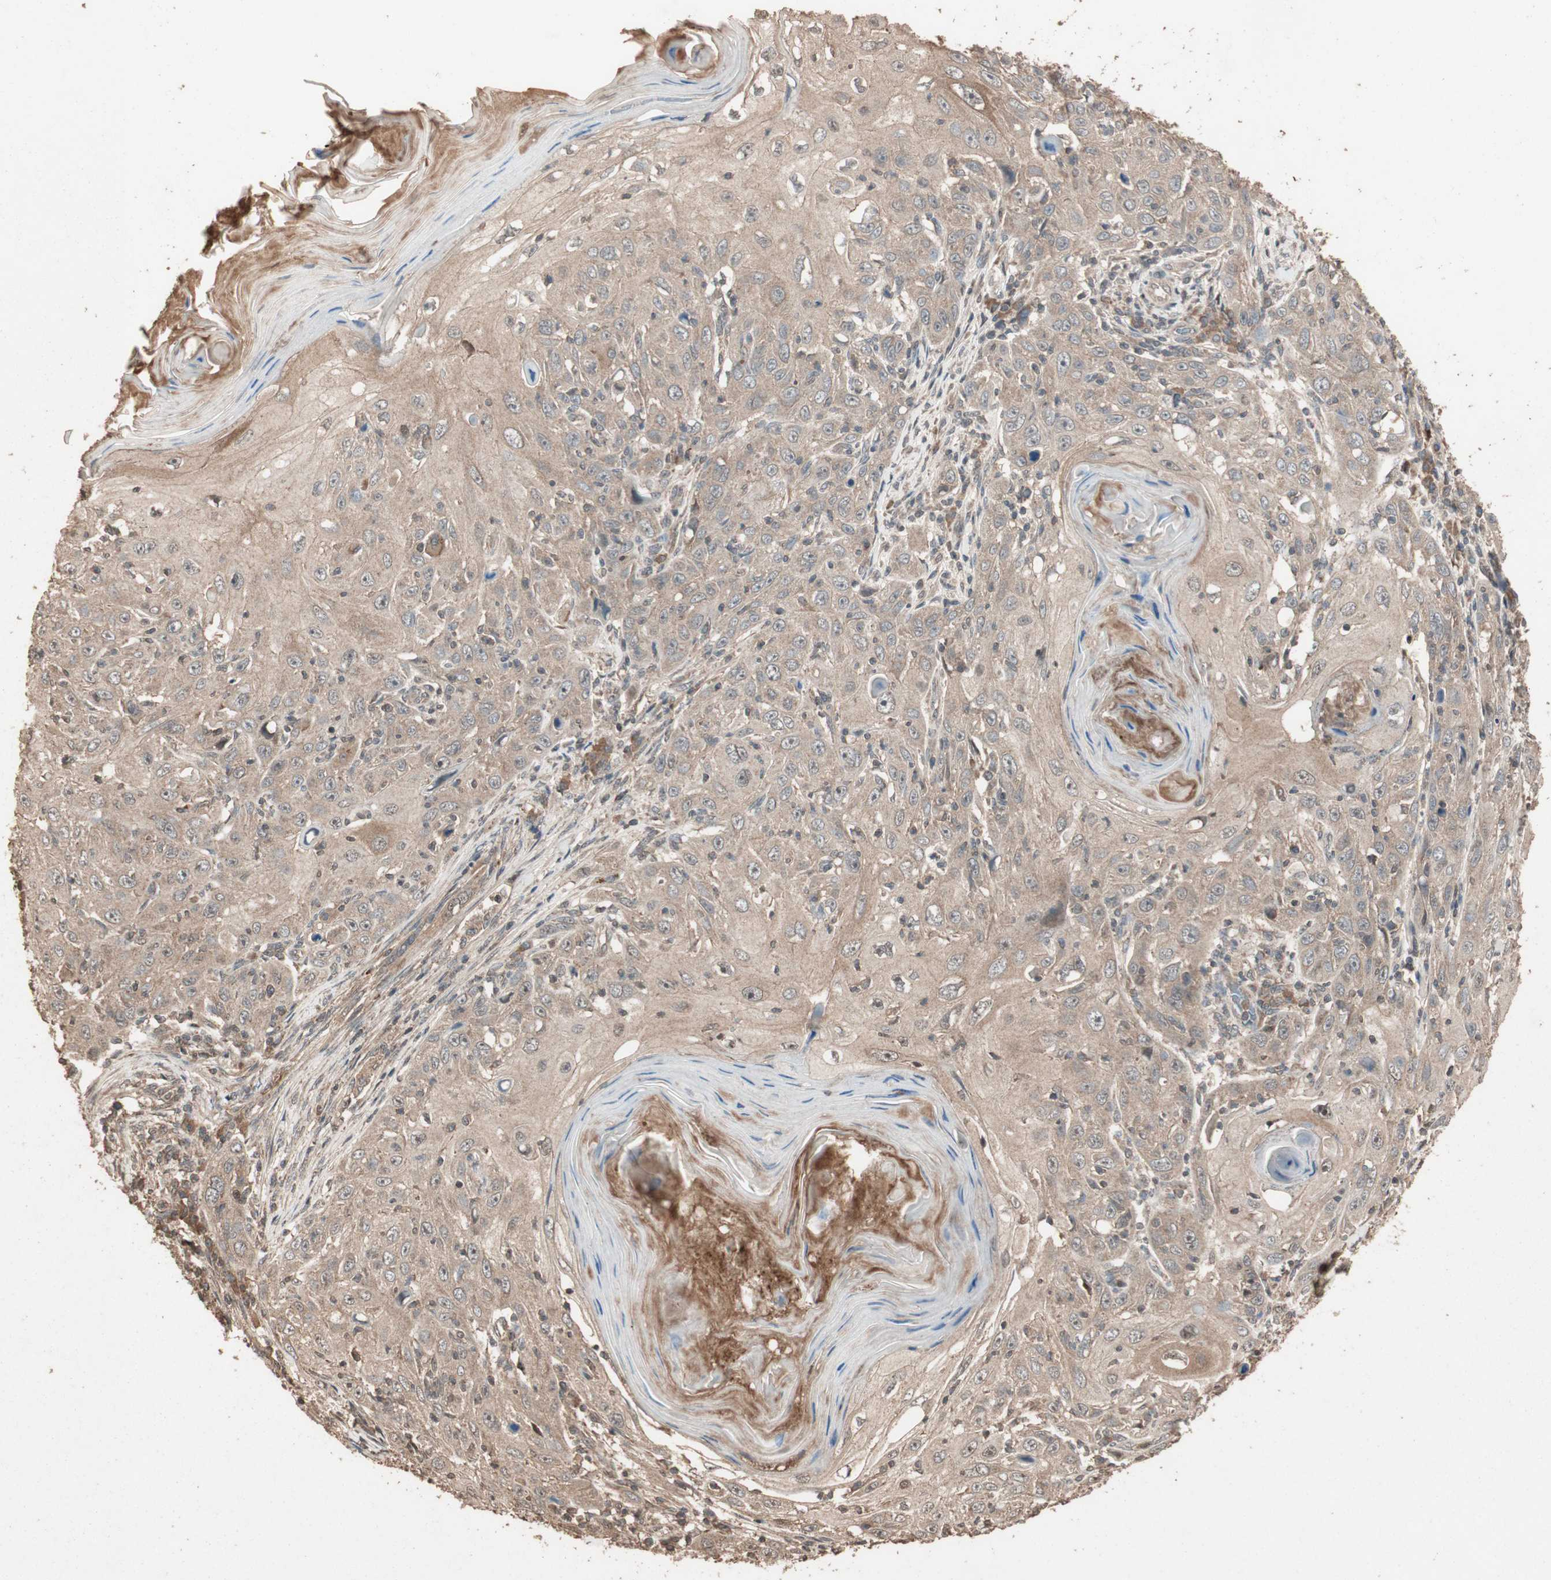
{"staining": {"intensity": "moderate", "quantity": ">75%", "location": "cytoplasmic/membranous,nuclear"}, "tissue": "skin cancer", "cell_type": "Tumor cells", "image_type": "cancer", "snomed": [{"axis": "morphology", "description": "Squamous cell carcinoma, NOS"}, {"axis": "topography", "description": "Skin"}], "caption": "This photomicrograph displays IHC staining of human skin cancer (squamous cell carcinoma), with medium moderate cytoplasmic/membranous and nuclear staining in about >75% of tumor cells.", "gene": "USP20", "patient": {"sex": "female", "age": 88}}